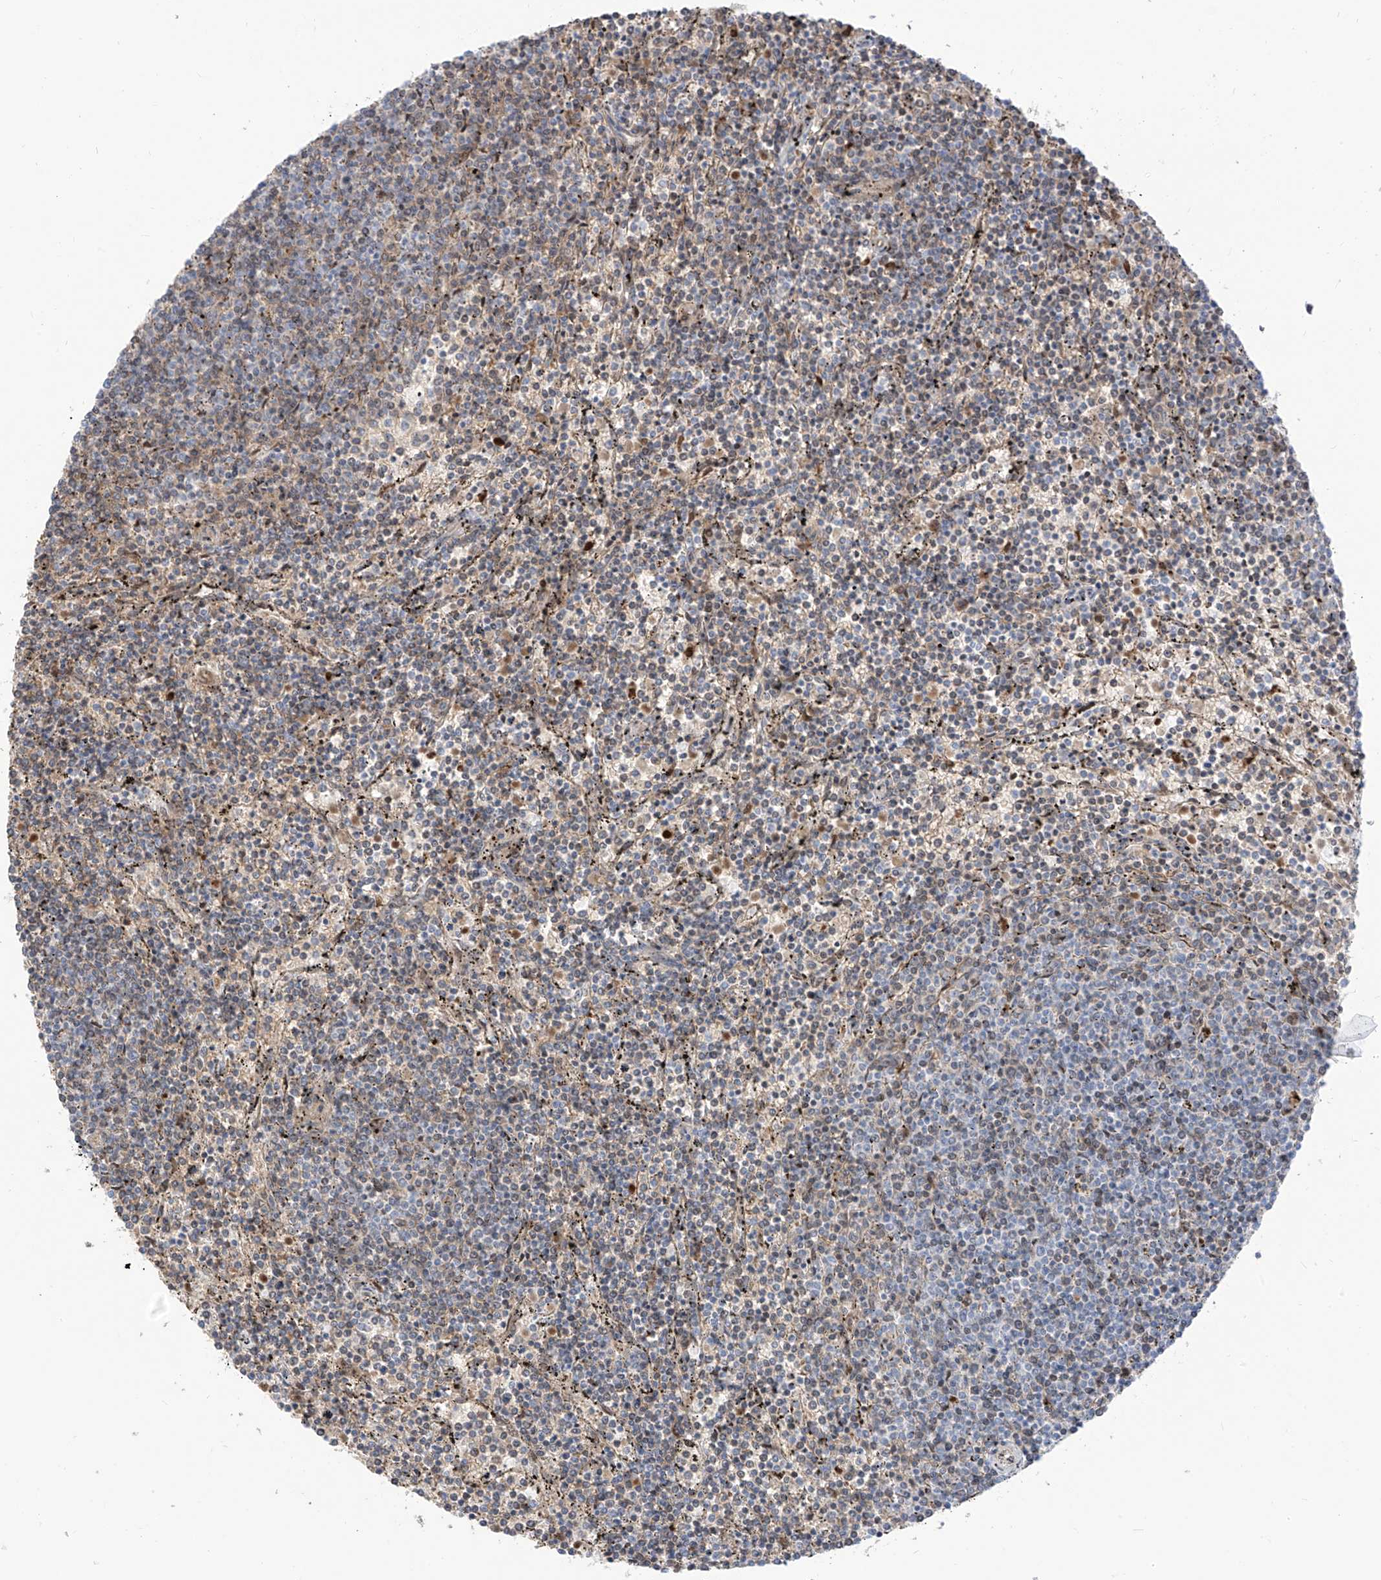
{"staining": {"intensity": "weak", "quantity": "<25%", "location": "cytoplasmic/membranous"}, "tissue": "lymphoma", "cell_type": "Tumor cells", "image_type": "cancer", "snomed": [{"axis": "morphology", "description": "Malignant lymphoma, non-Hodgkin's type, Low grade"}, {"axis": "topography", "description": "Spleen"}], "caption": "Tumor cells show no significant expression in lymphoma.", "gene": "ARHGEF40", "patient": {"sex": "female", "age": 50}}